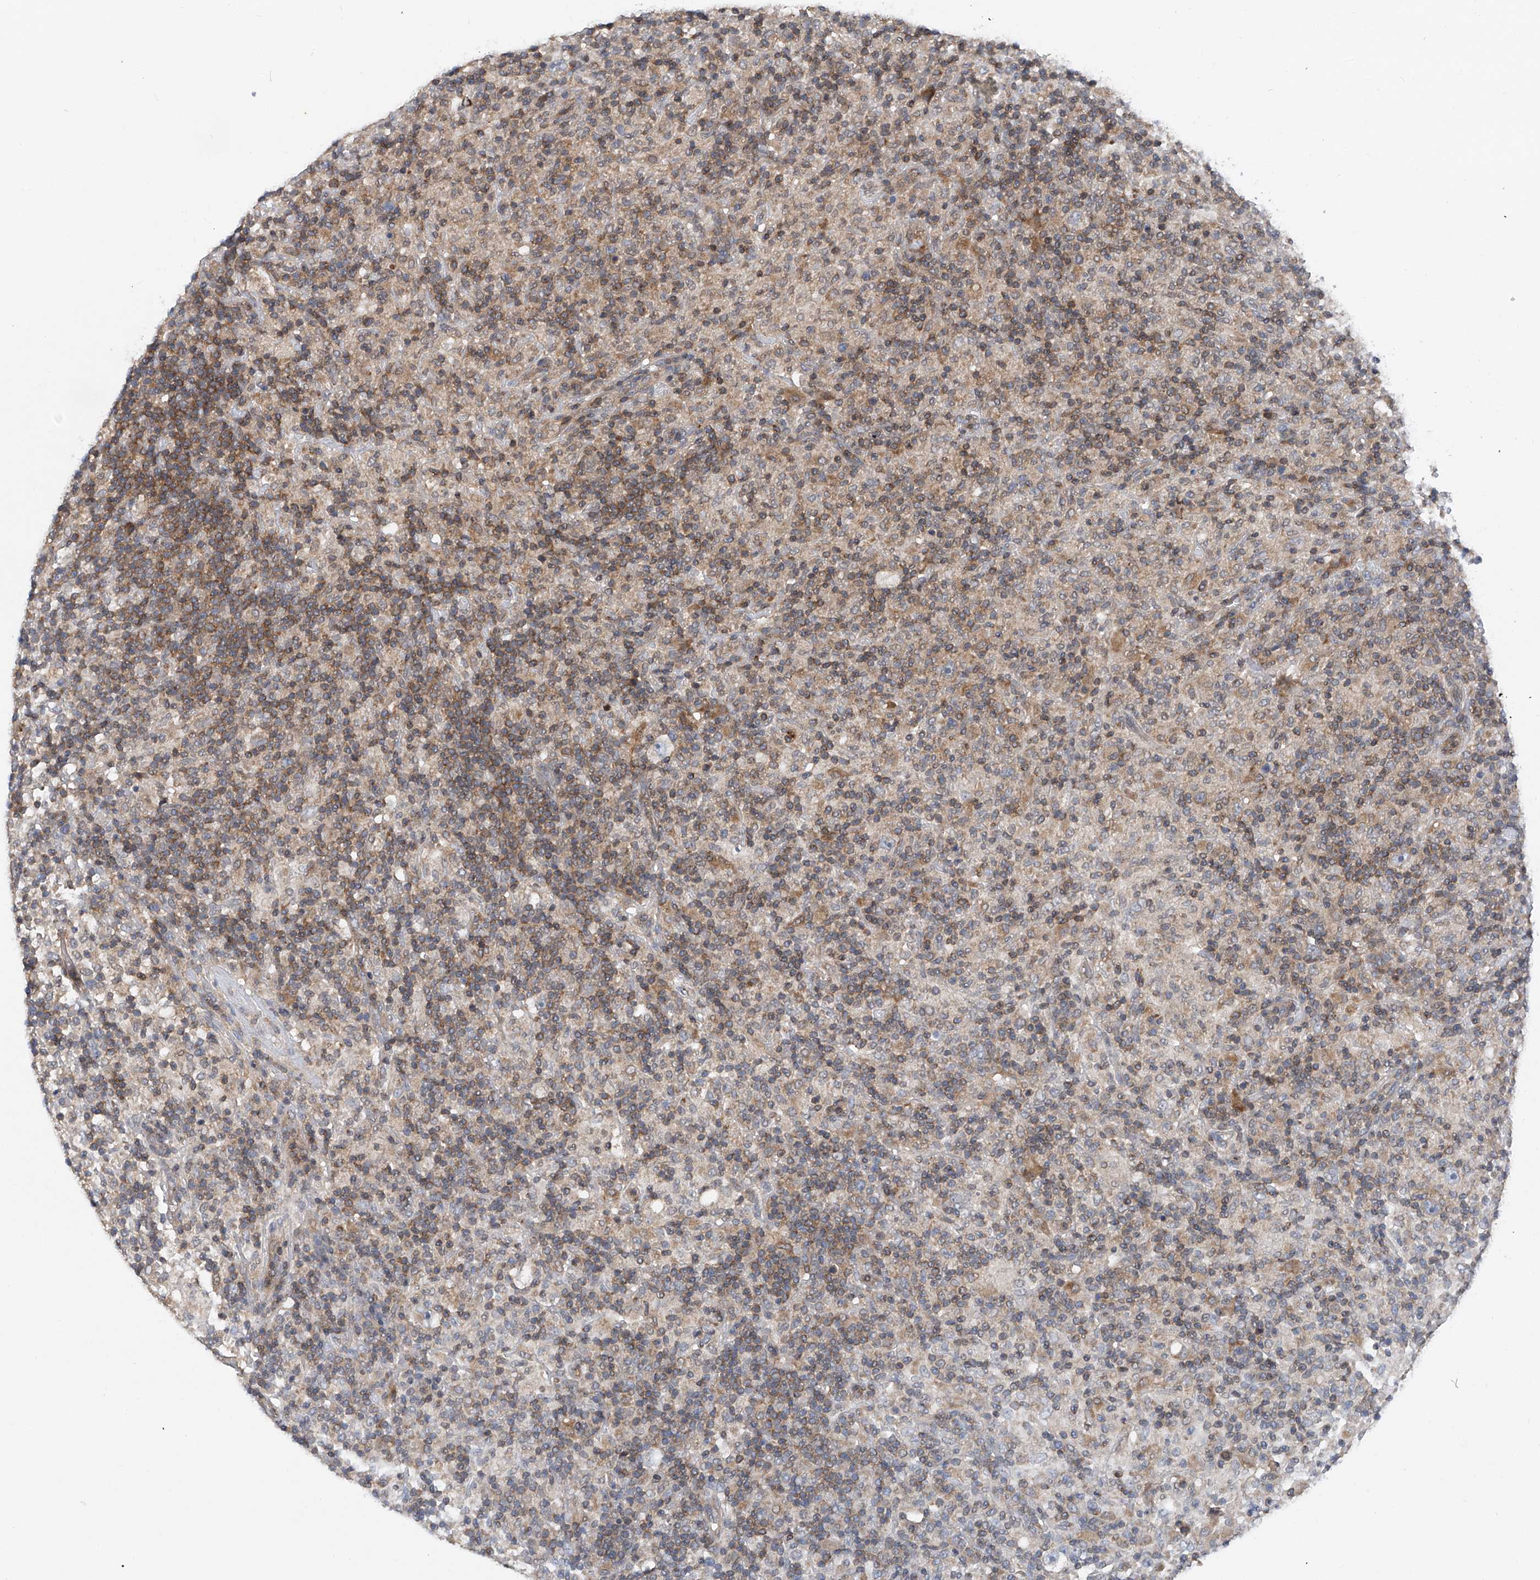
{"staining": {"intensity": "negative", "quantity": "none", "location": "none"}, "tissue": "lymphoma", "cell_type": "Tumor cells", "image_type": "cancer", "snomed": [{"axis": "morphology", "description": "Hodgkin's disease, NOS"}, {"axis": "topography", "description": "Lymph node"}], "caption": "Tumor cells show no significant staining in lymphoma.", "gene": "TRIM38", "patient": {"sex": "male", "age": 70}}